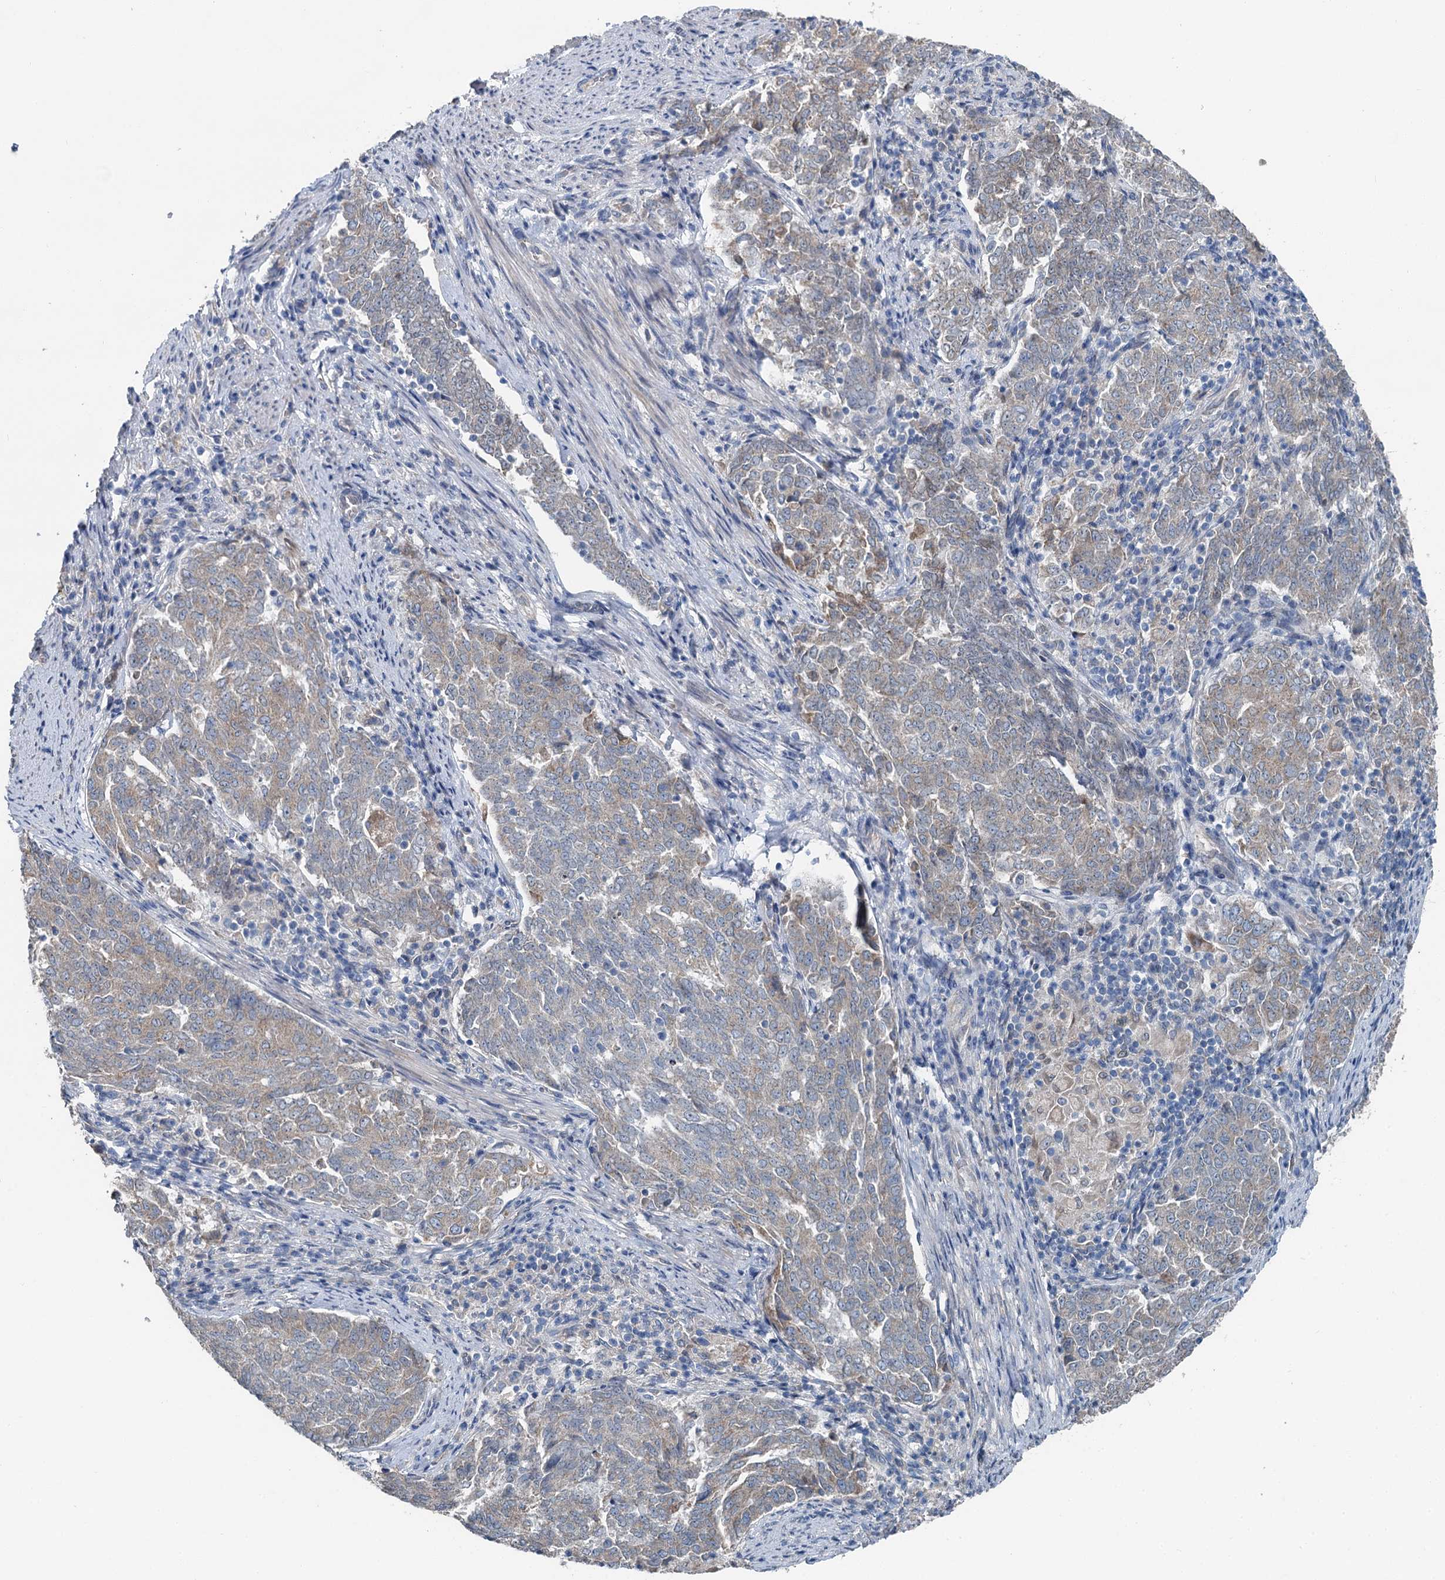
{"staining": {"intensity": "weak", "quantity": "25%-75%", "location": "cytoplasmic/membranous"}, "tissue": "endometrial cancer", "cell_type": "Tumor cells", "image_type": "cancer", "snomed": [{"axis": "morphology", "description": "Adenocarcinoma, NOS"}, {"axis": "topography", "description": "Endometrium"}], "caption": "Tumor cells reveal weak cytoplasmic/membranous positivity in about 25%-75% of cells in endometrial adenocarcinoma.", "gene": "C6orf120", "patient": {"sex": "female", "age": 80}}